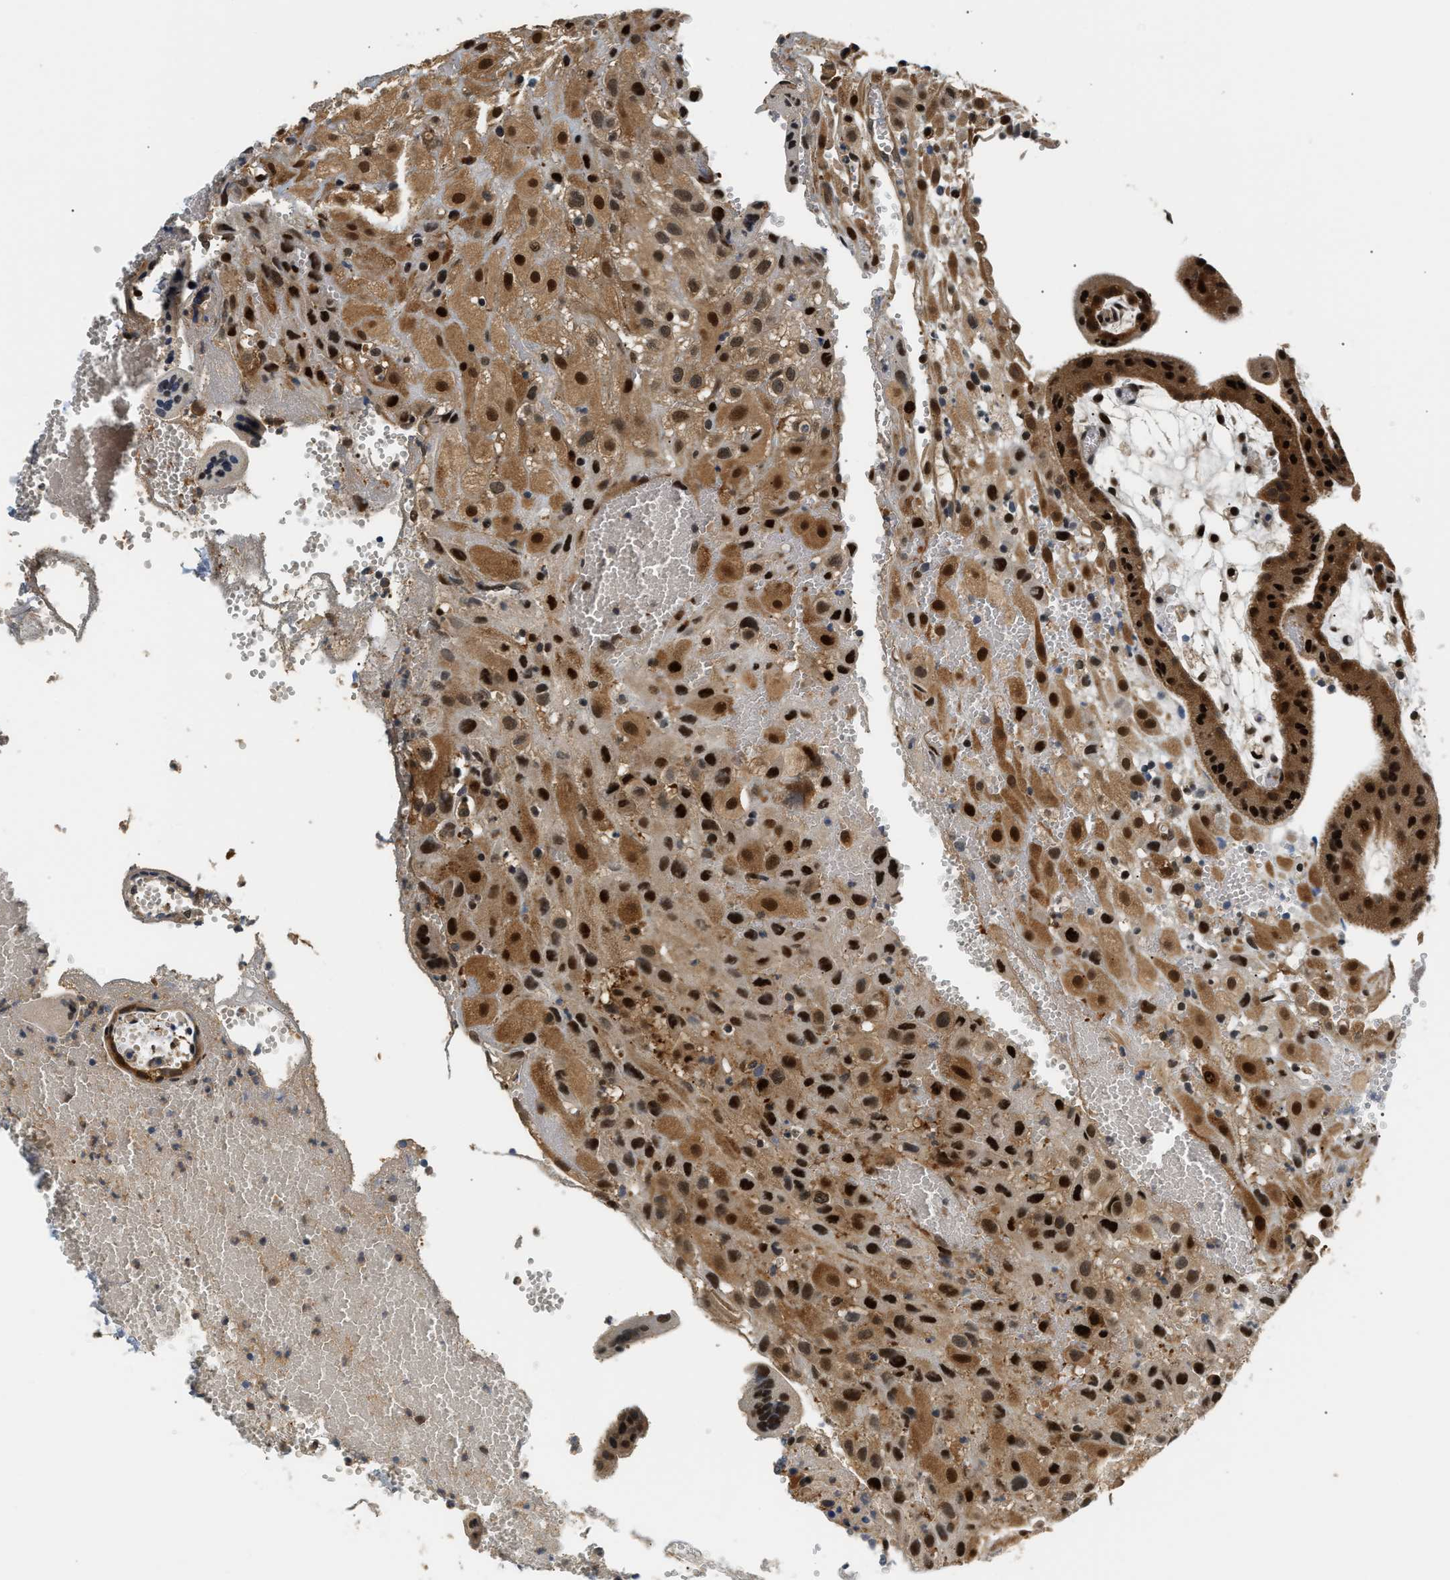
{"staining": {"intensity": "strong", "quantity": ">75%", "location": "cytoplasmic/membranous,nuclear"}, "tissue": "placenta", "cell_type": "Decidual cells", "image_type": "normal", "snomed": [{"axis": "morphology", "description": "Normal tissue, NOS"}, {"axis": "topography", "description": "Placenta"}], "caption": "Strong cytoplasmic/membranous,nuclear positivity for a protein is present in about >75% of decidual cells of benign placenta using immunohistochemistry (IHC).", "gene": "LARP6", "patient": {"sex": "female", "age": 18}}